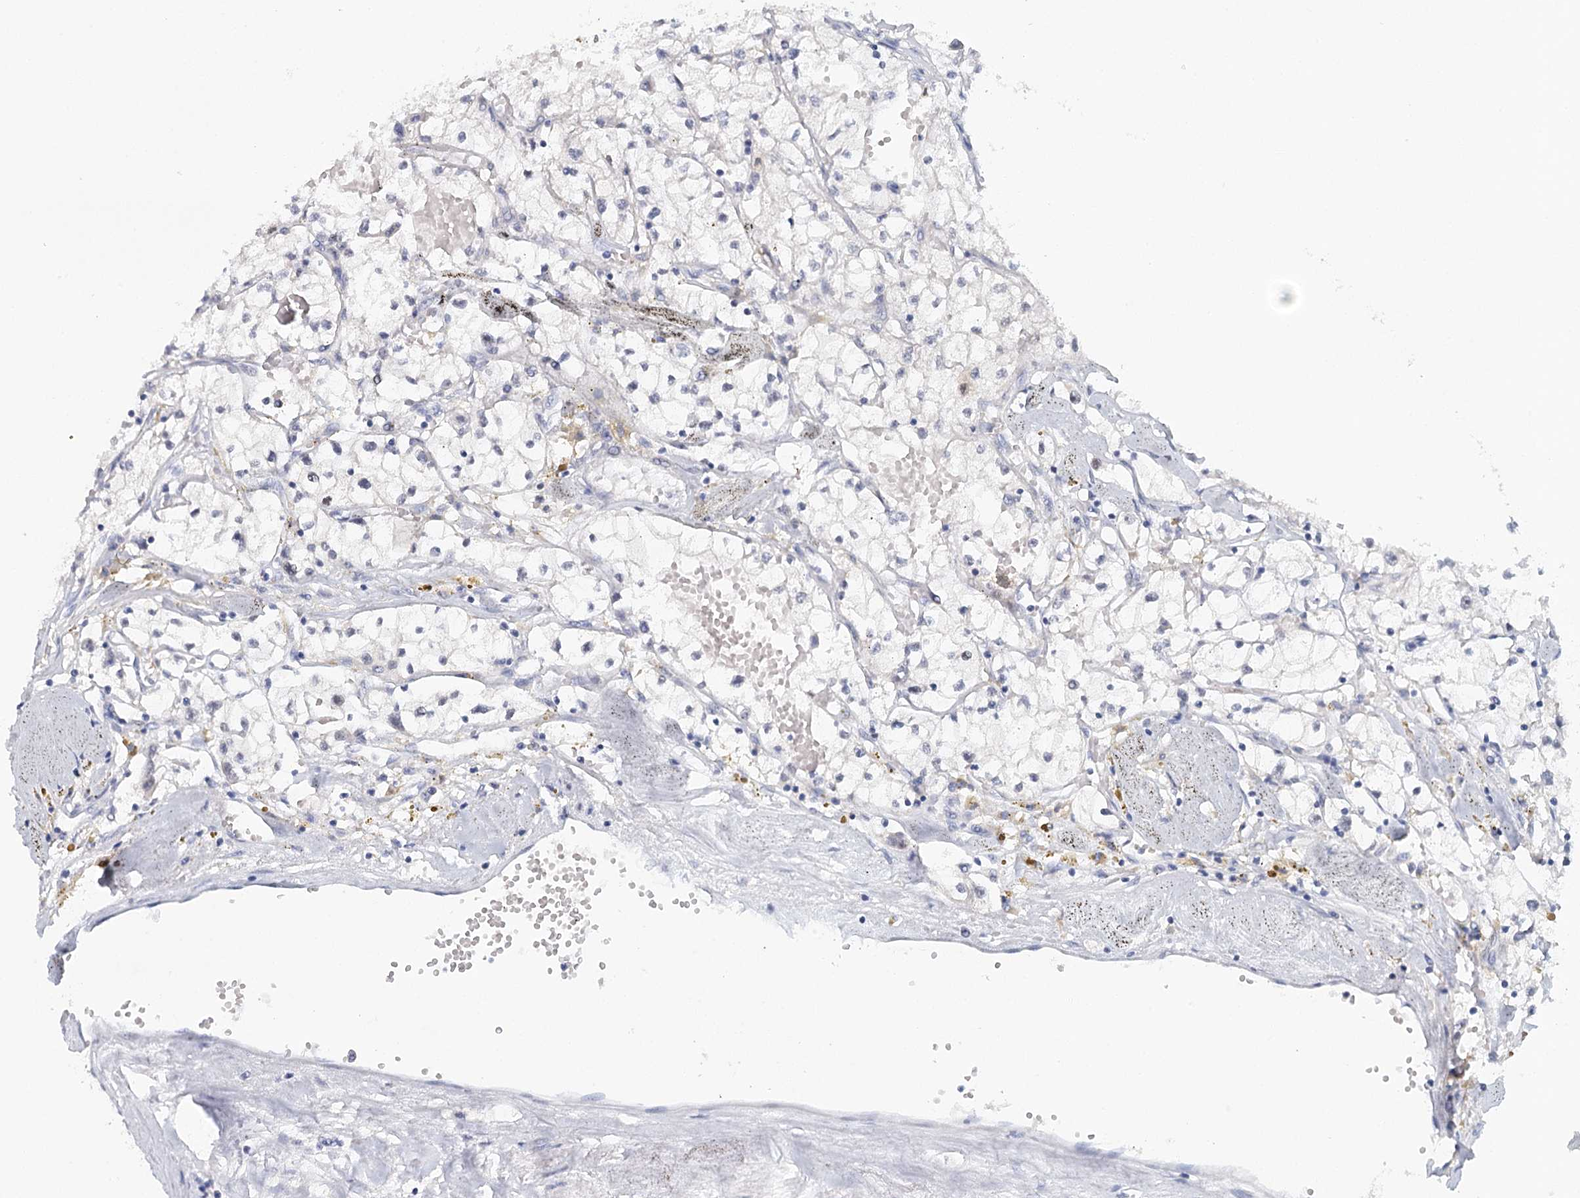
{"staining": {"intensity": "negative", "quantity": "none", "location": "none"}, "tissue": "renal cancer", "cell_type": "Tumor cells", "image_type": "cancer", "snomed": [{"axis": "morphology", "description": "Adenocarcinoma, NOS"}, {"axis": "topography", "description": "Kidney"}], "caption": "Renal cancer (adenocarcinoma) was stained to show a protein in brown. There is no significant staining in tumor cells.", "gene": "HSPA4L", "patient": {"sex": "male", "age": 56}}